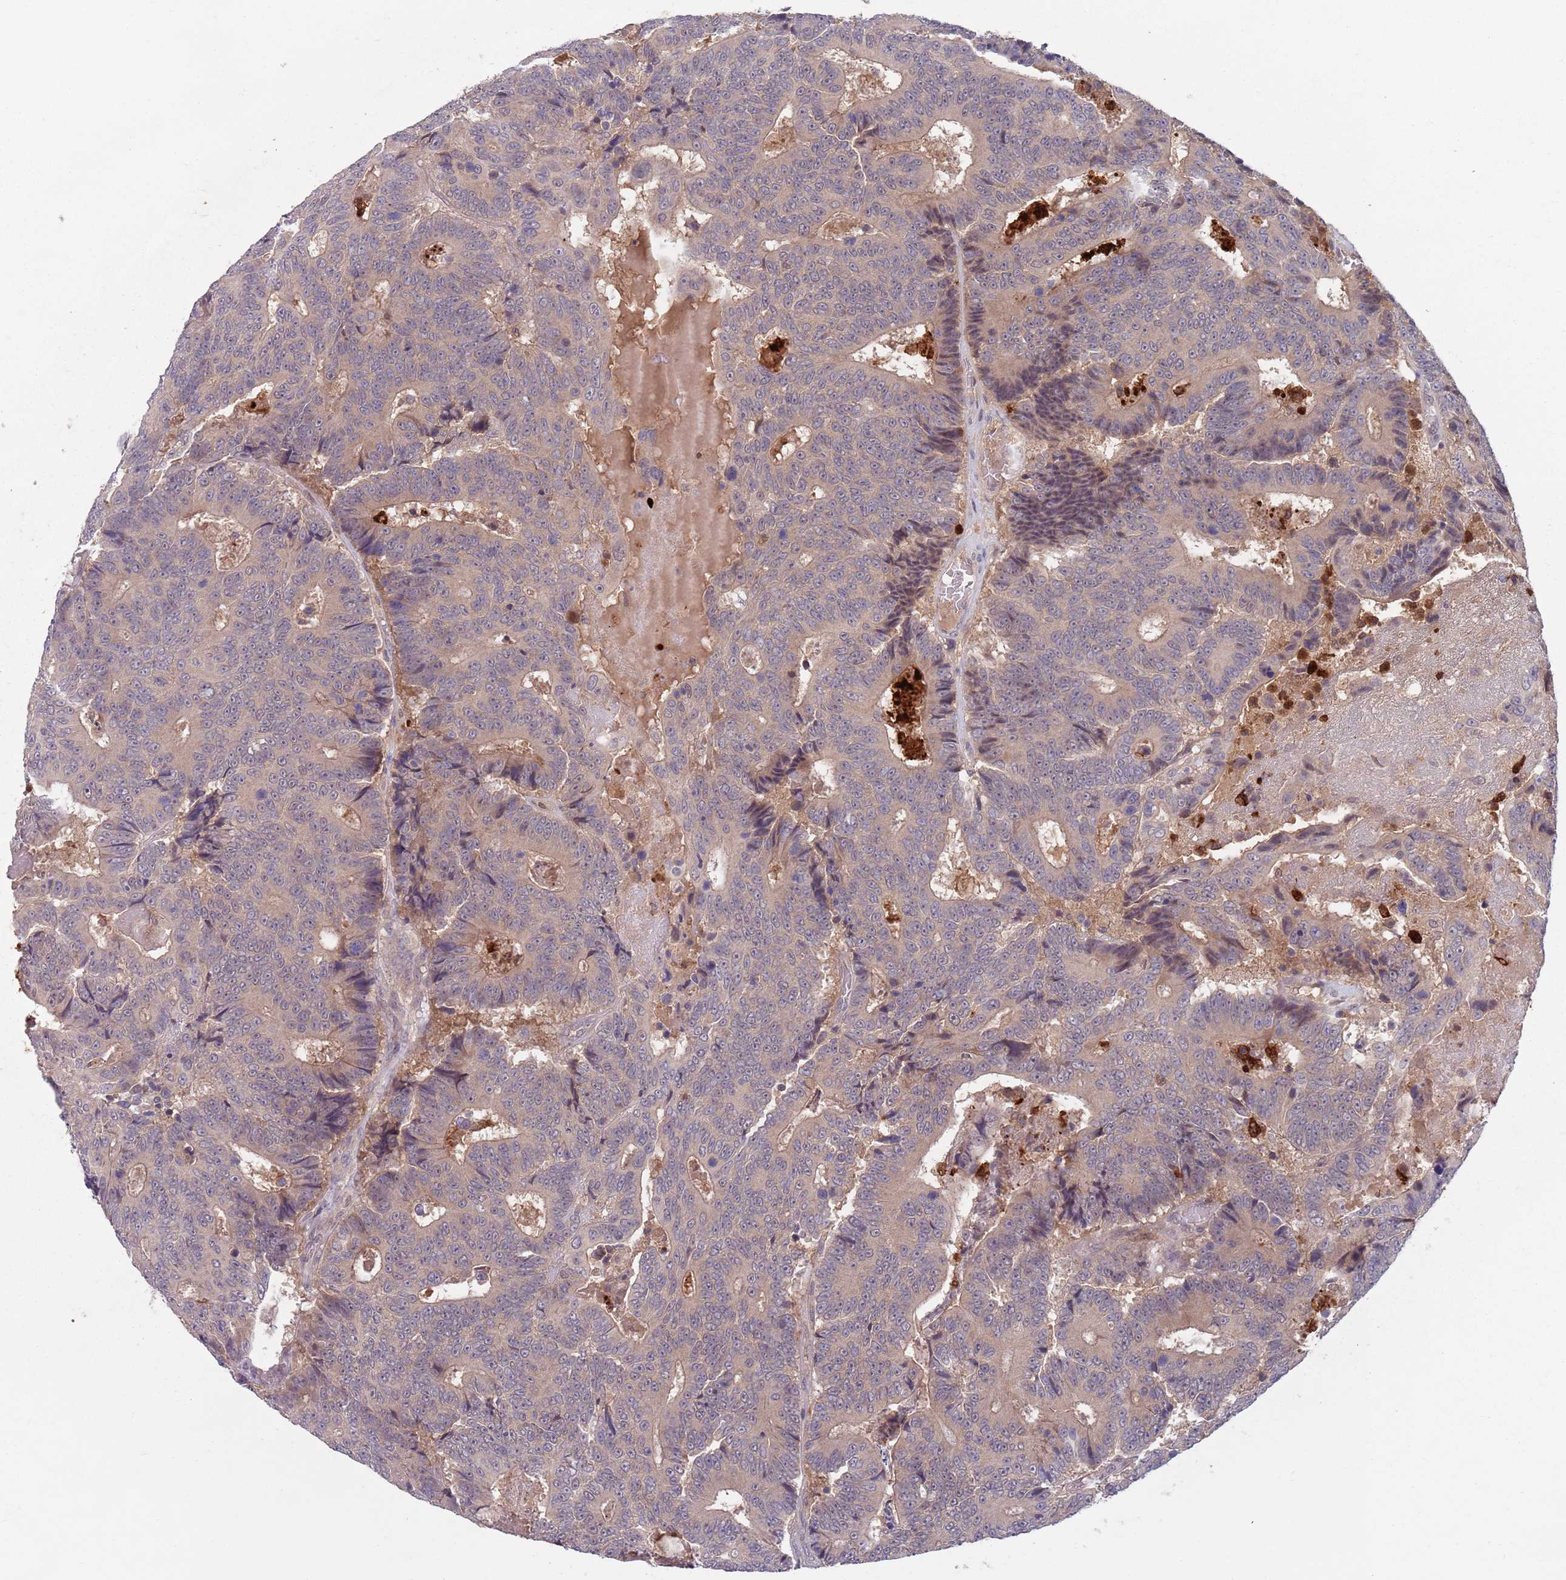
{"staining": {"intensity": "weak", "quantity": ">75%", "location": "cytoplasmic/membranous"}, "tissue": "colorectal cancer", "cell_type": "Tumor cells", "image_type": "cancer", "snomed": [{"axis": "morphology", "description": "Adenocarcinoma, NOS"}, {"axis": "topography", "description": "Colon"}], "caption": "A high-resolution photomicrograph shows IHC staining of colorectal adenocarcinoma, which exhibits weak cytoplasmic/membranous expression in about >75% of tumor cells.", "gene": "TYW1", "patient": {"sex": "male", "age": 83}}